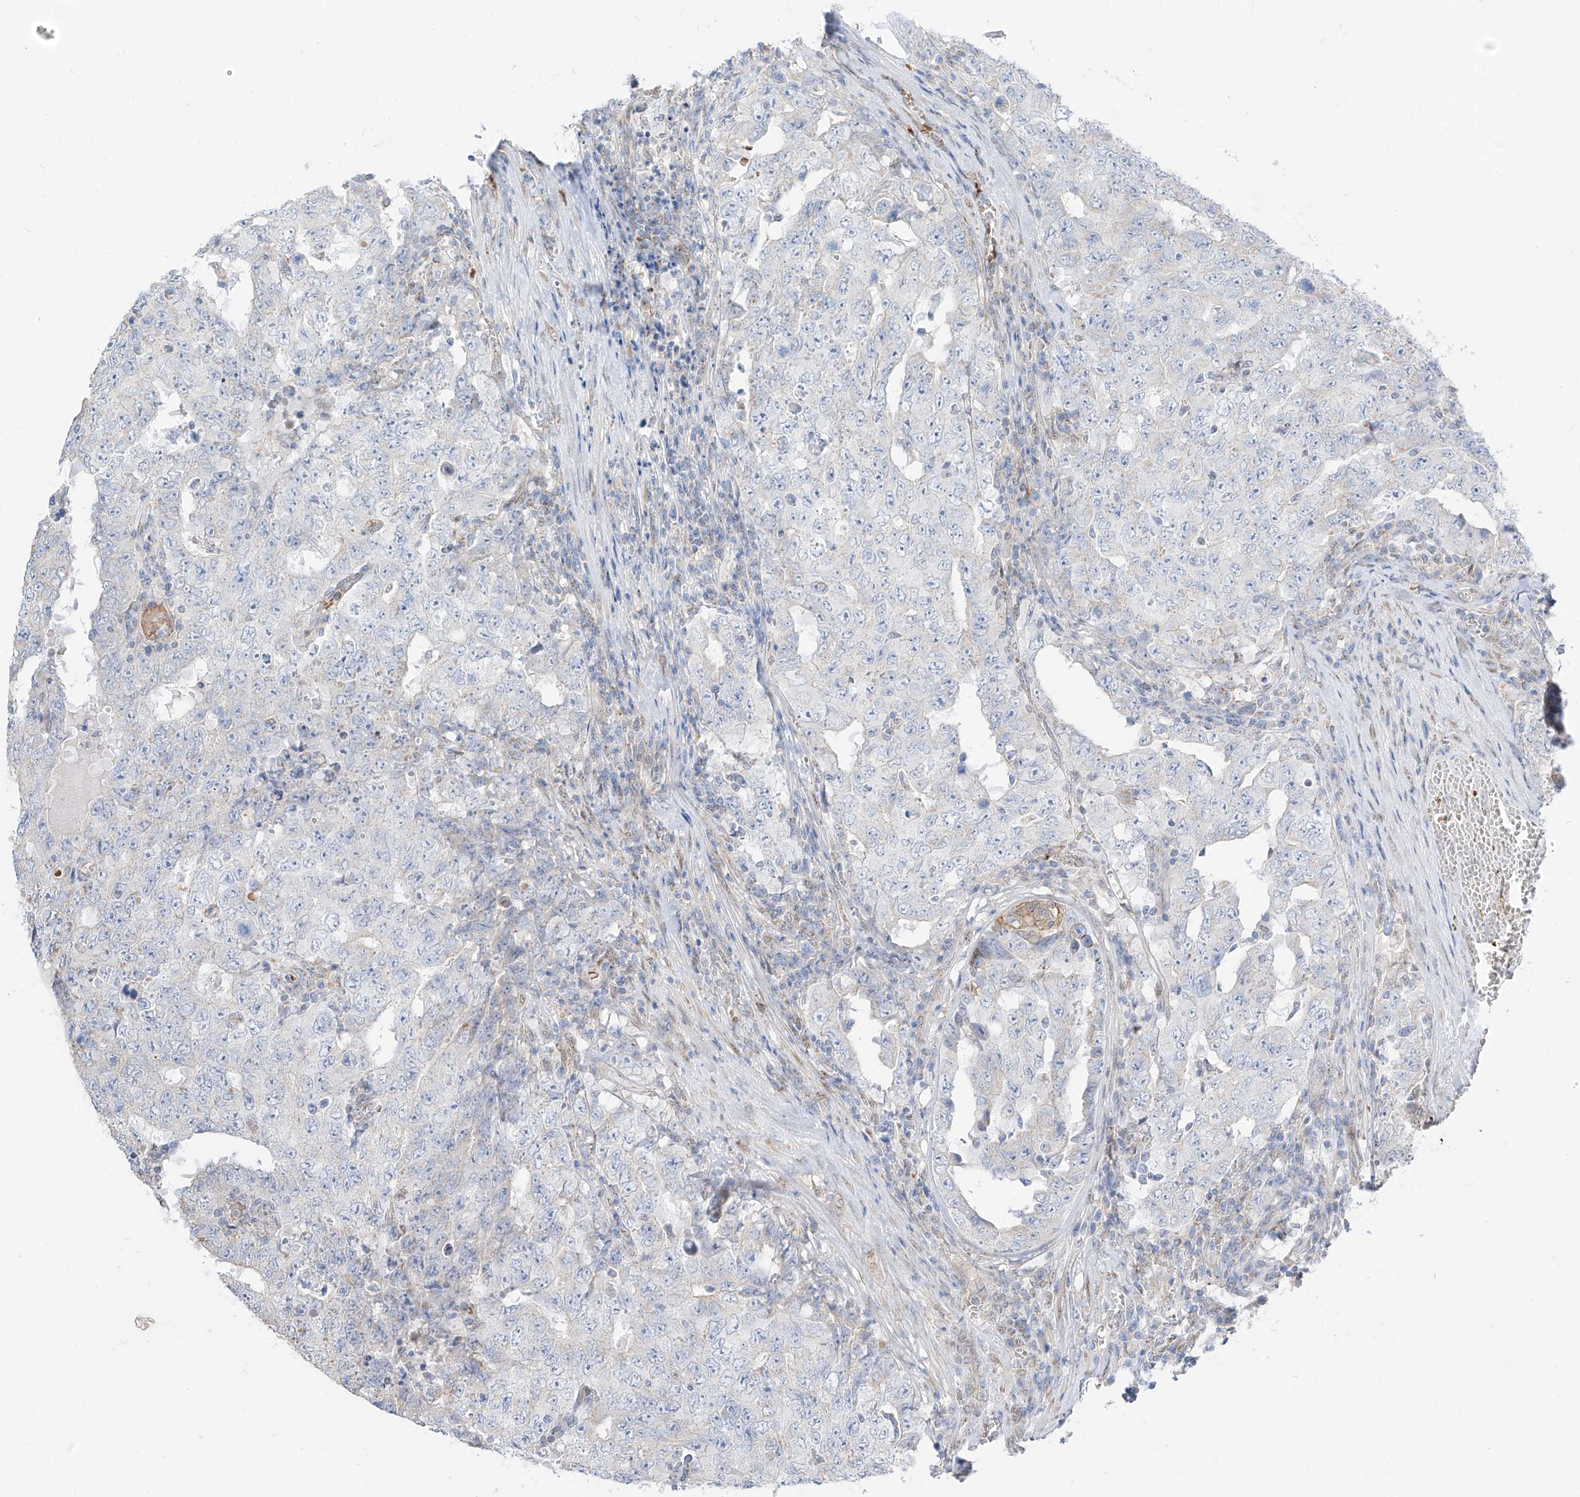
{"staining": {"intensity": "negative", "quantity": "none", "location": "none"}, "tissue": "testis cancer", "cell_type": "Tumor cells", "image_type": "cancer", "snomed": [{"axis": "morphology", "description": "Carcinoma, Embryonal, NOS"}, {"axis": "topography", "description": "Testis"}], "caption": "IHC of testis cancer (embryonal carcinoma) exhibits no staining in tumor cells. (DAB (3,3'-diaminobenzidine) IHC visualized using brightfield microscopy, high magnification).", "gene": "ARHGEF40", "patient": {"sex": "male", "age": 26}}